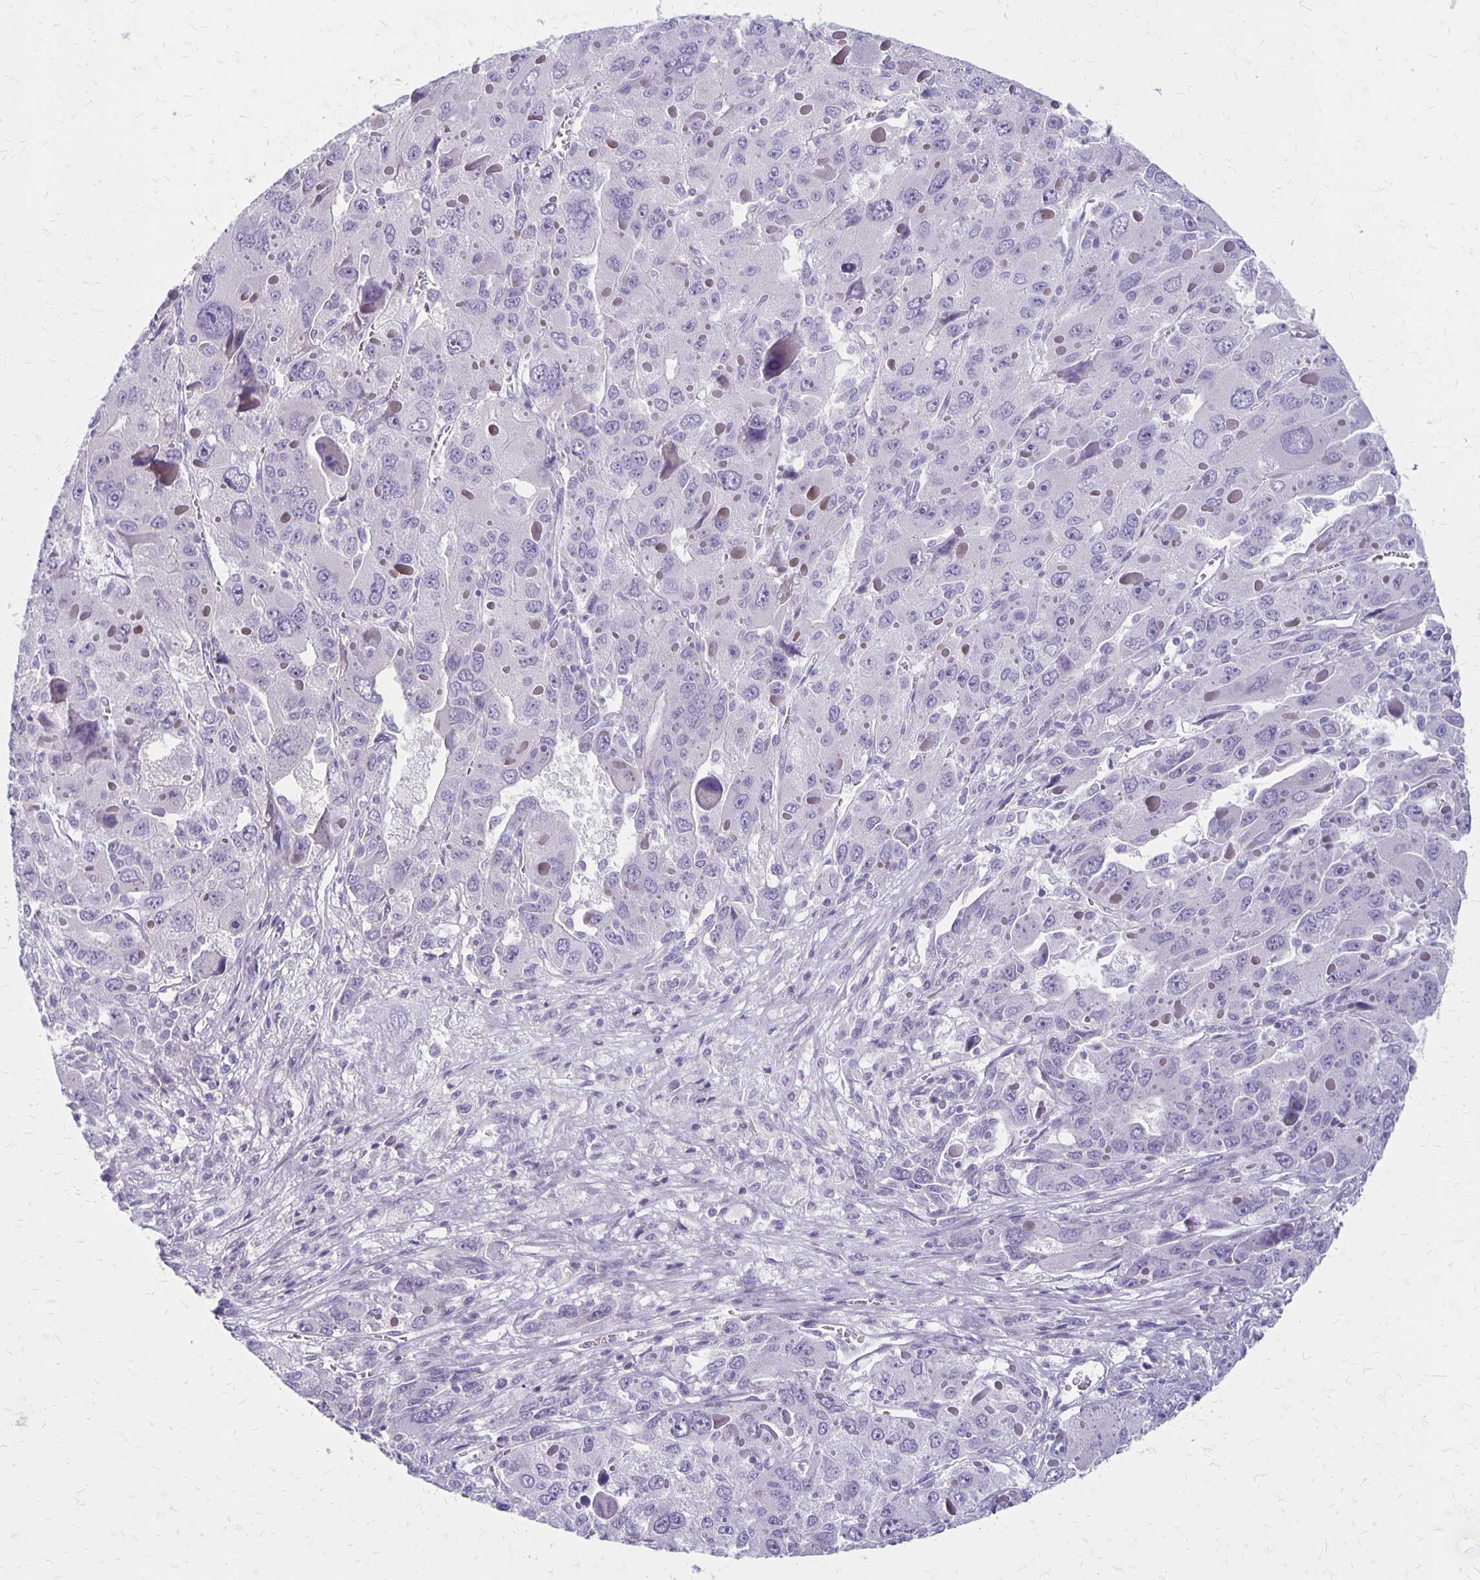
{"staining": {"intensity": "negative", "quantity": "none", "location": "none"}, "tissue": "liver cancer", "cell_type": "Tumor cells", "image_type": "cancer", "snomed": [{"axis": "morphology", "description": "Carcinoma, Hepatocellular, NOS"}, {"axis": "topography", "description": "Liver"}], "caption": "Liver hepatocellular carcinoma was stained to show a protein in brown. There is no significant positivity in tumor cells. The staining was performed using DAB (3,3'-diaminobenzidine) to visualize the protein expression in brown, while the nuclei were stained in blue with hematoxylin (Magnification: 20x).", "gene": "HOMER1", "patient": {"sex": "female", "age": 41}}